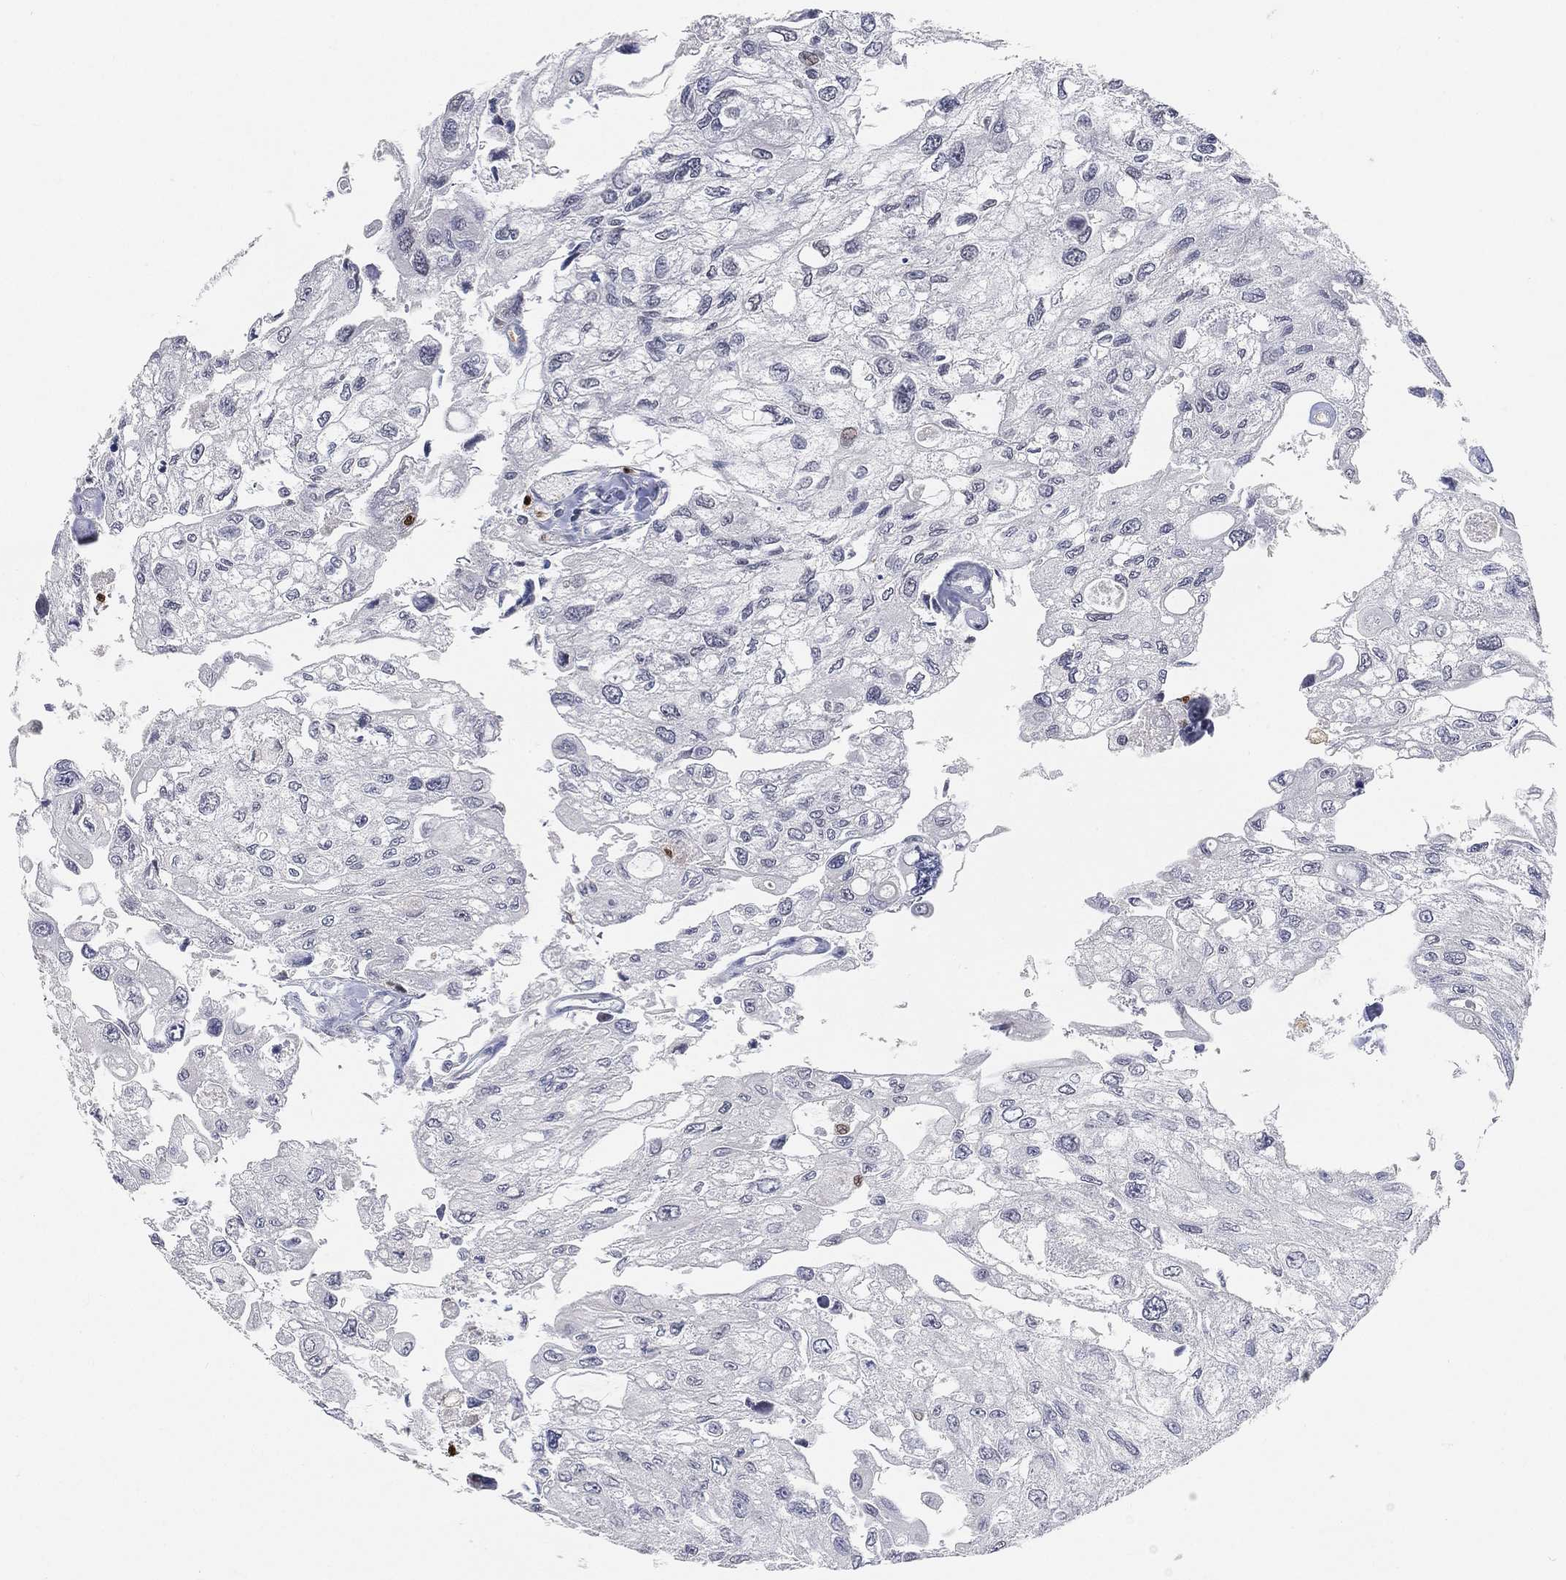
{"staining": {"intensity": "negative", "quantity": "none", "location": "none"}, "tissue": "urothelial cancer", "cell_type": "Tumor cells", "image_type": "cancer", "snomed": [{"axis": "morphology", "description": "Urothelial carcinoma, High grade"}, {"axis": "topography", "description": "Urinary bladder"}], "caption": "Tumor cells show no significant positivity in urothelial cancer.", "gene": "ARG1", "patient": {"sex": "male", "age": 59}}